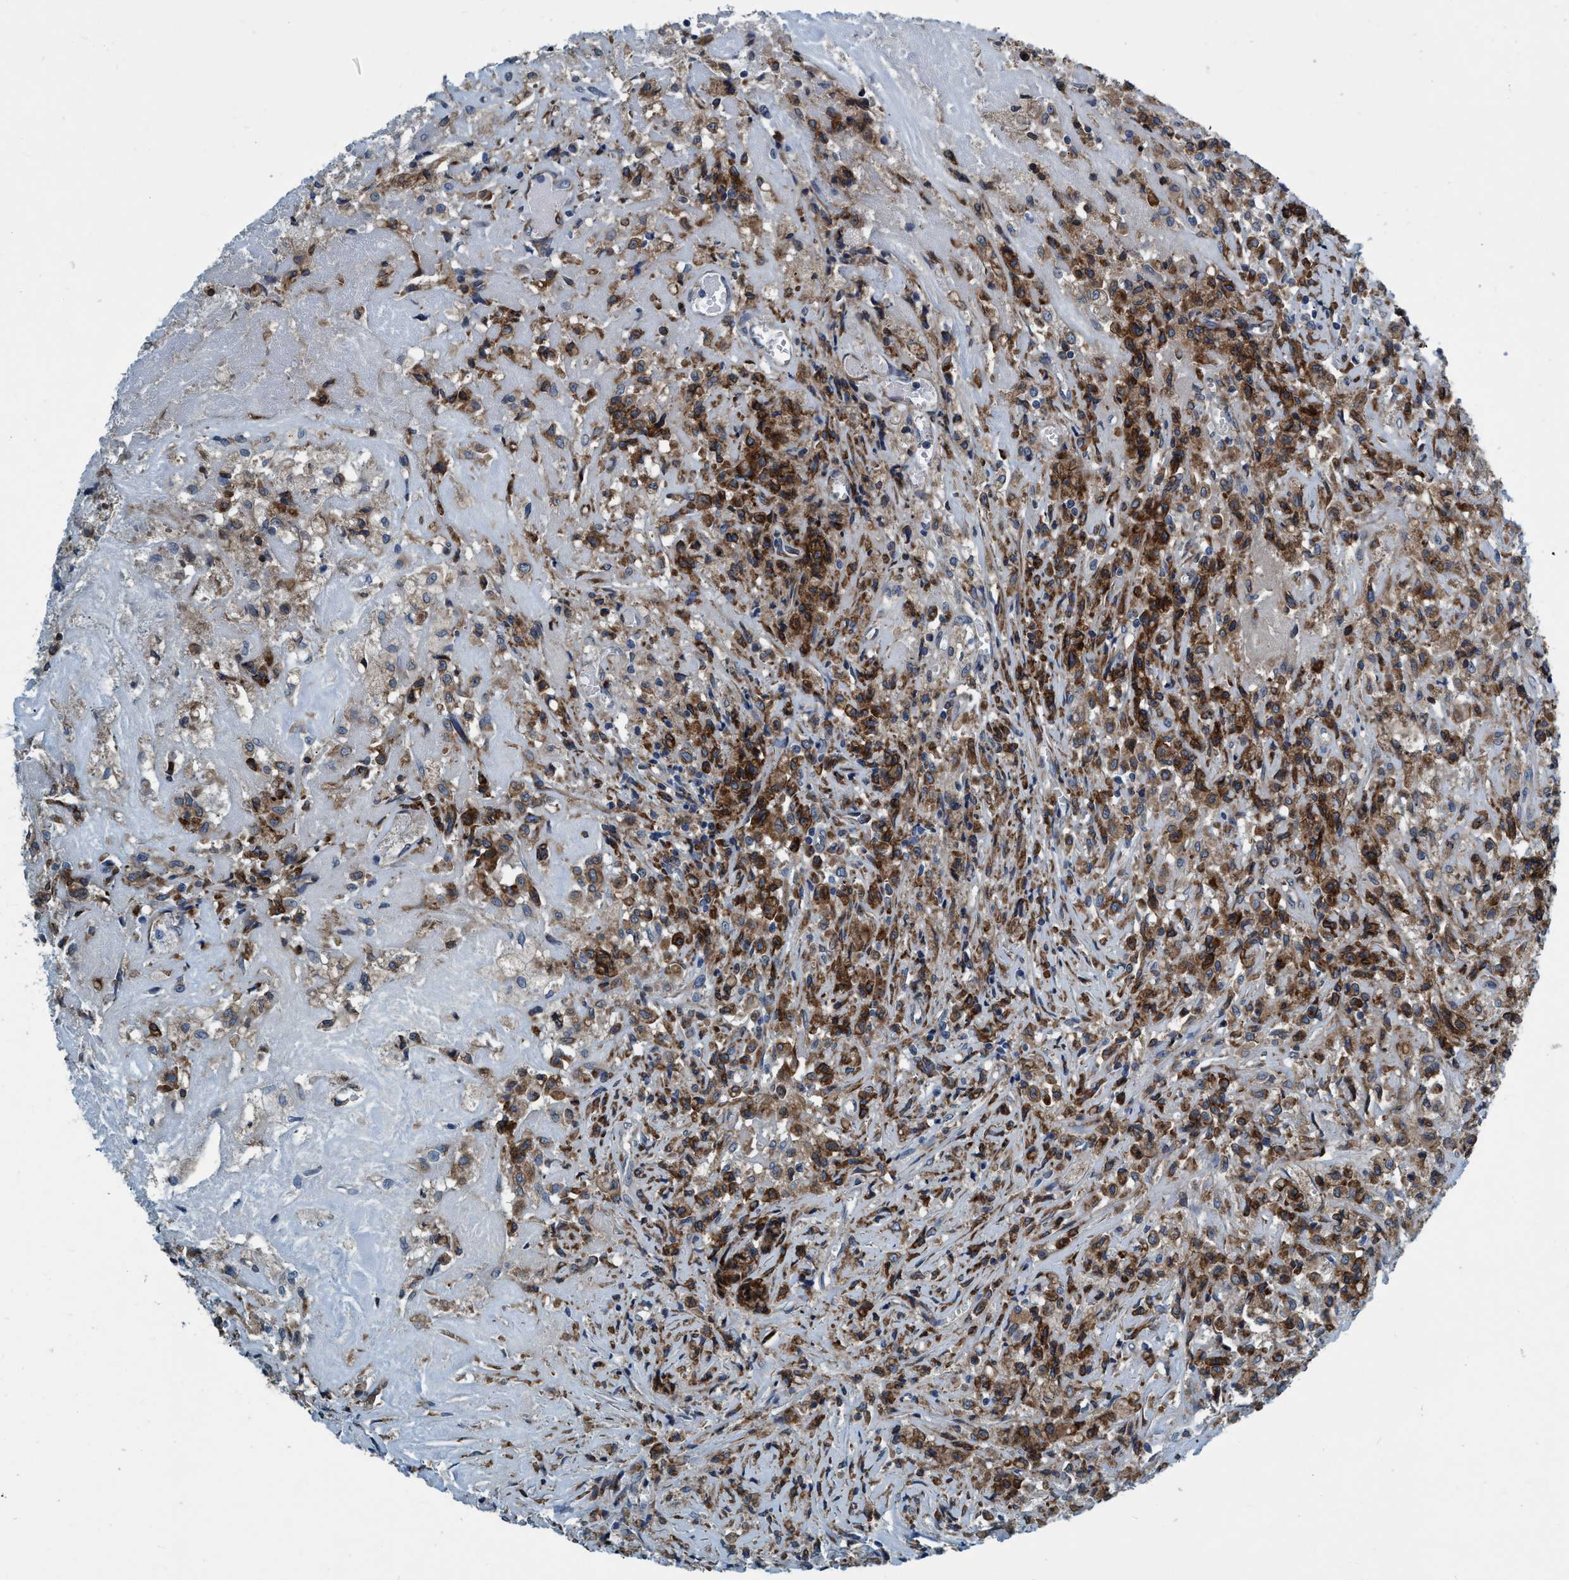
{"staining": {"intensity": "moderate", "quantity": "25%-75%", "location": "cytoplasmic/membranous"}, "tissue": "testis cancer", "cell_type": "Tumor cells", "image_type": "cancer", "snomed": [{"axis": "morphology", "description": "Carcinoma, Embryonal, NOS"}, {"axis": "topography", "description": "Testis"}], "caption": "A medium amount of moderate cytoplasmic/membranous staining is identified in about 25%-75% of tumor cells in testis embryonal carcinoma tissue.", "gene": "ARMC9", "patient": {"sex": "male", "age": 2}}